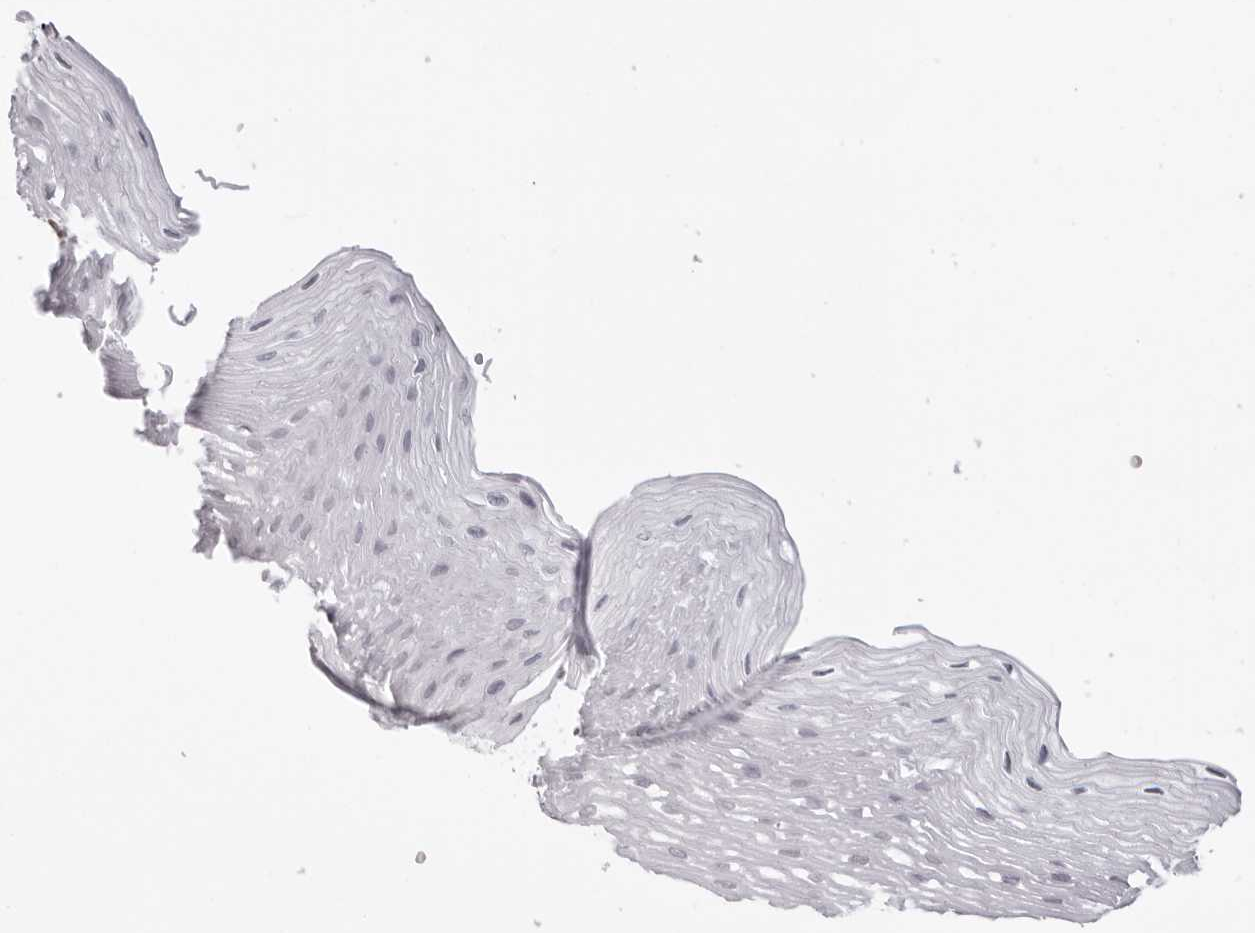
{"staining": {"intensity": "negative", "quantity": "none", "location": "none"}, "tissue": "esophagus", "cell_type": "Squamous epithelial cells", "image_type": "normal", "snomed": [{"axis": "morphology", "description": "Normal tissue, NOS"}, {"axis": "topography", "description": "Esophagus"}], "caption": "This is an immunohistochemistry (IHC) image of normal human esophagus. There is no positivity in squamous epithelial cells.", "gene": "MAFK", "patient": {"sex": "female", "age": 66}}